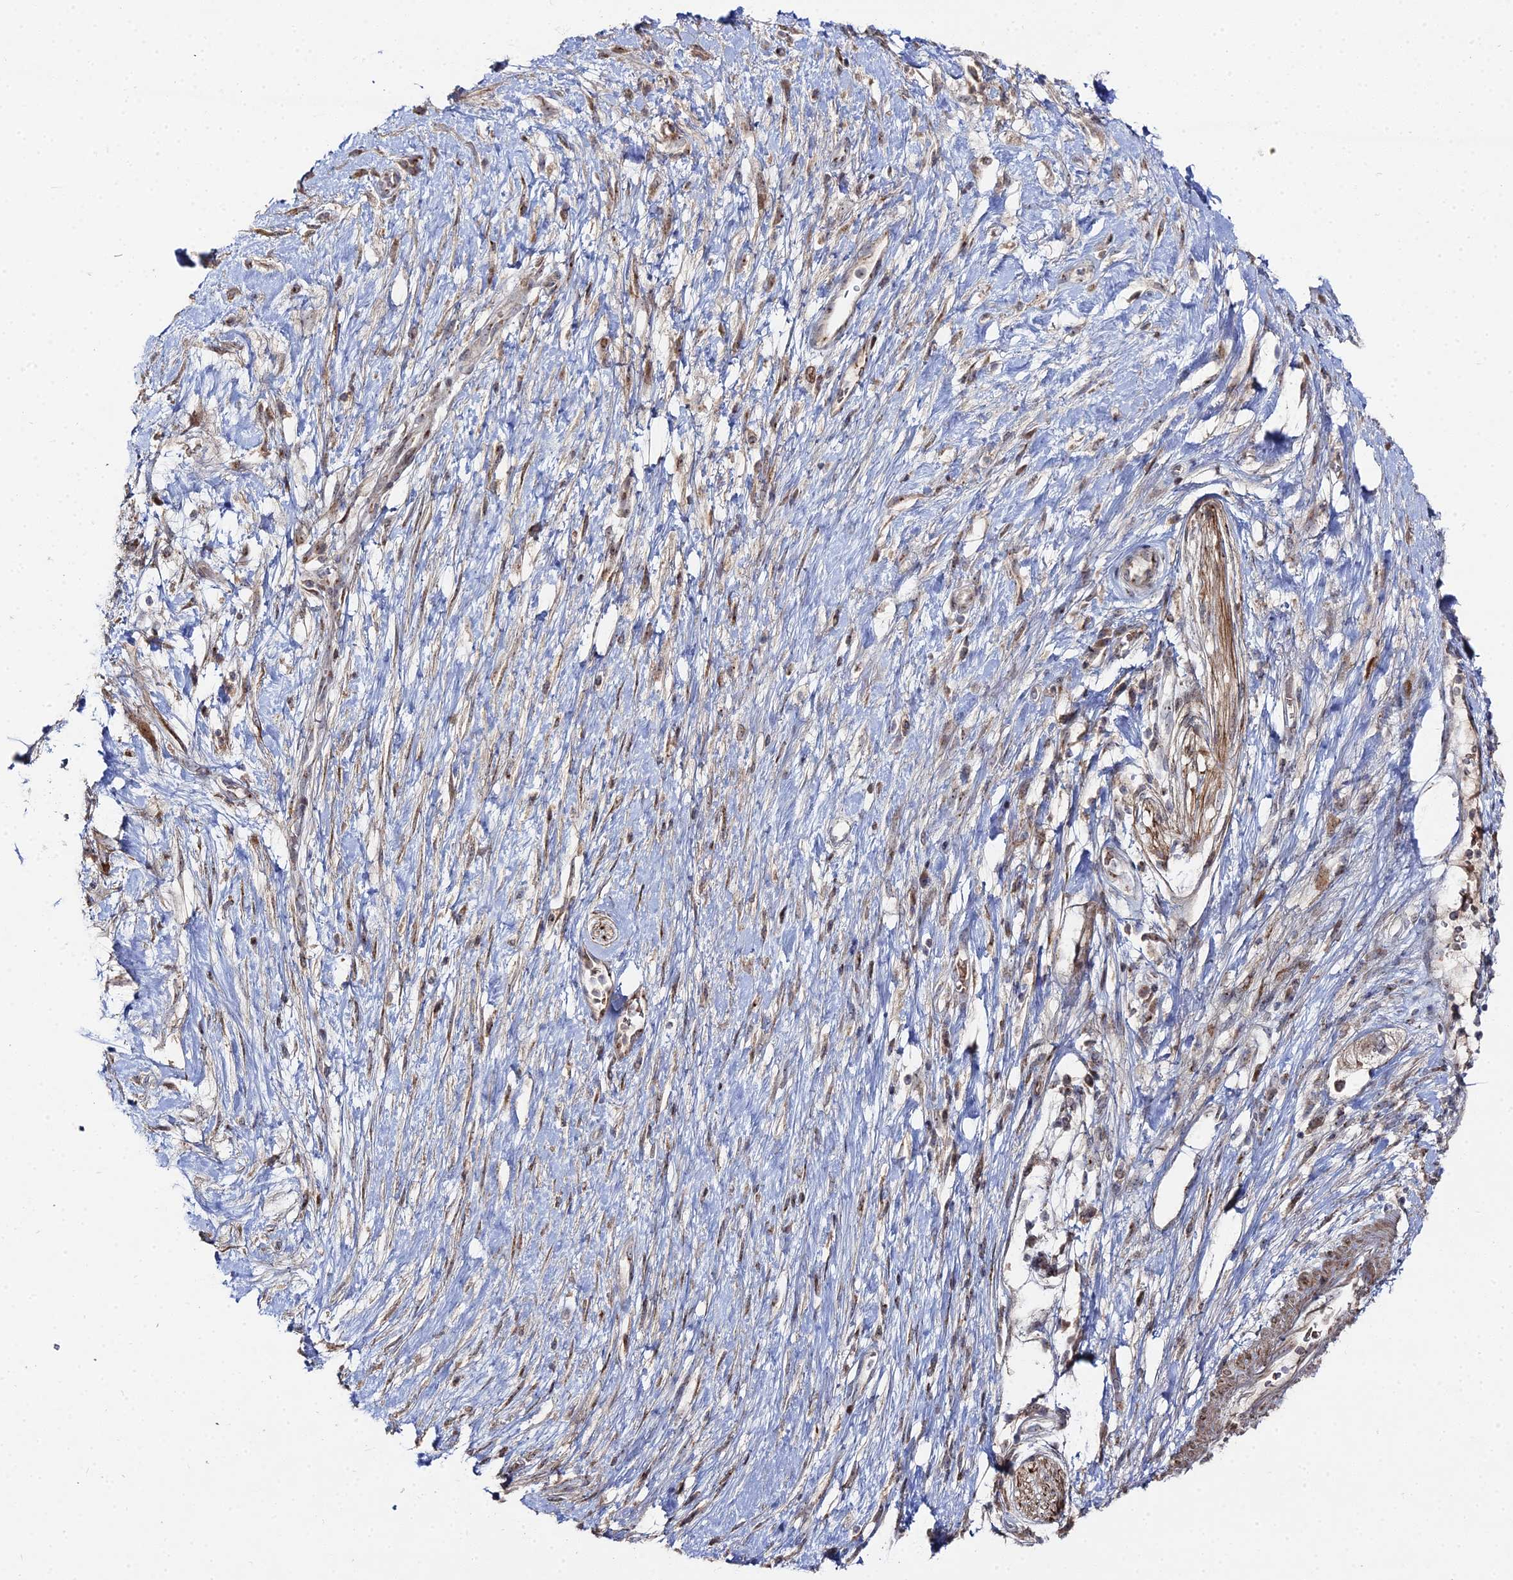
{"staining": {"intensity": "moderate", "quantity": ">75%", "location": "cytoplasmic/membranous"}, "tissue": "pancreatic cancer", "cell_type": "Tumor cells", "image_type": "cancer", "snomed": [{"axis": "morphology", "description": "Adenocarcinoma, NOS"}, {"axis": "topography", "description": "Pancreas"}], "caption": "Tumor cells reveal moderate cytoplasmic/membranous staining in approximately >75% of cells in adenocarcinoma (pancreatic). The staining was performed using DAB to visualize the protein expression in brown, while the nuclei were stained in blue with hematoxylin (Magnification: 20x).", "gene": "SGMS1", "patient": {"sex": "female", "age": 73}}